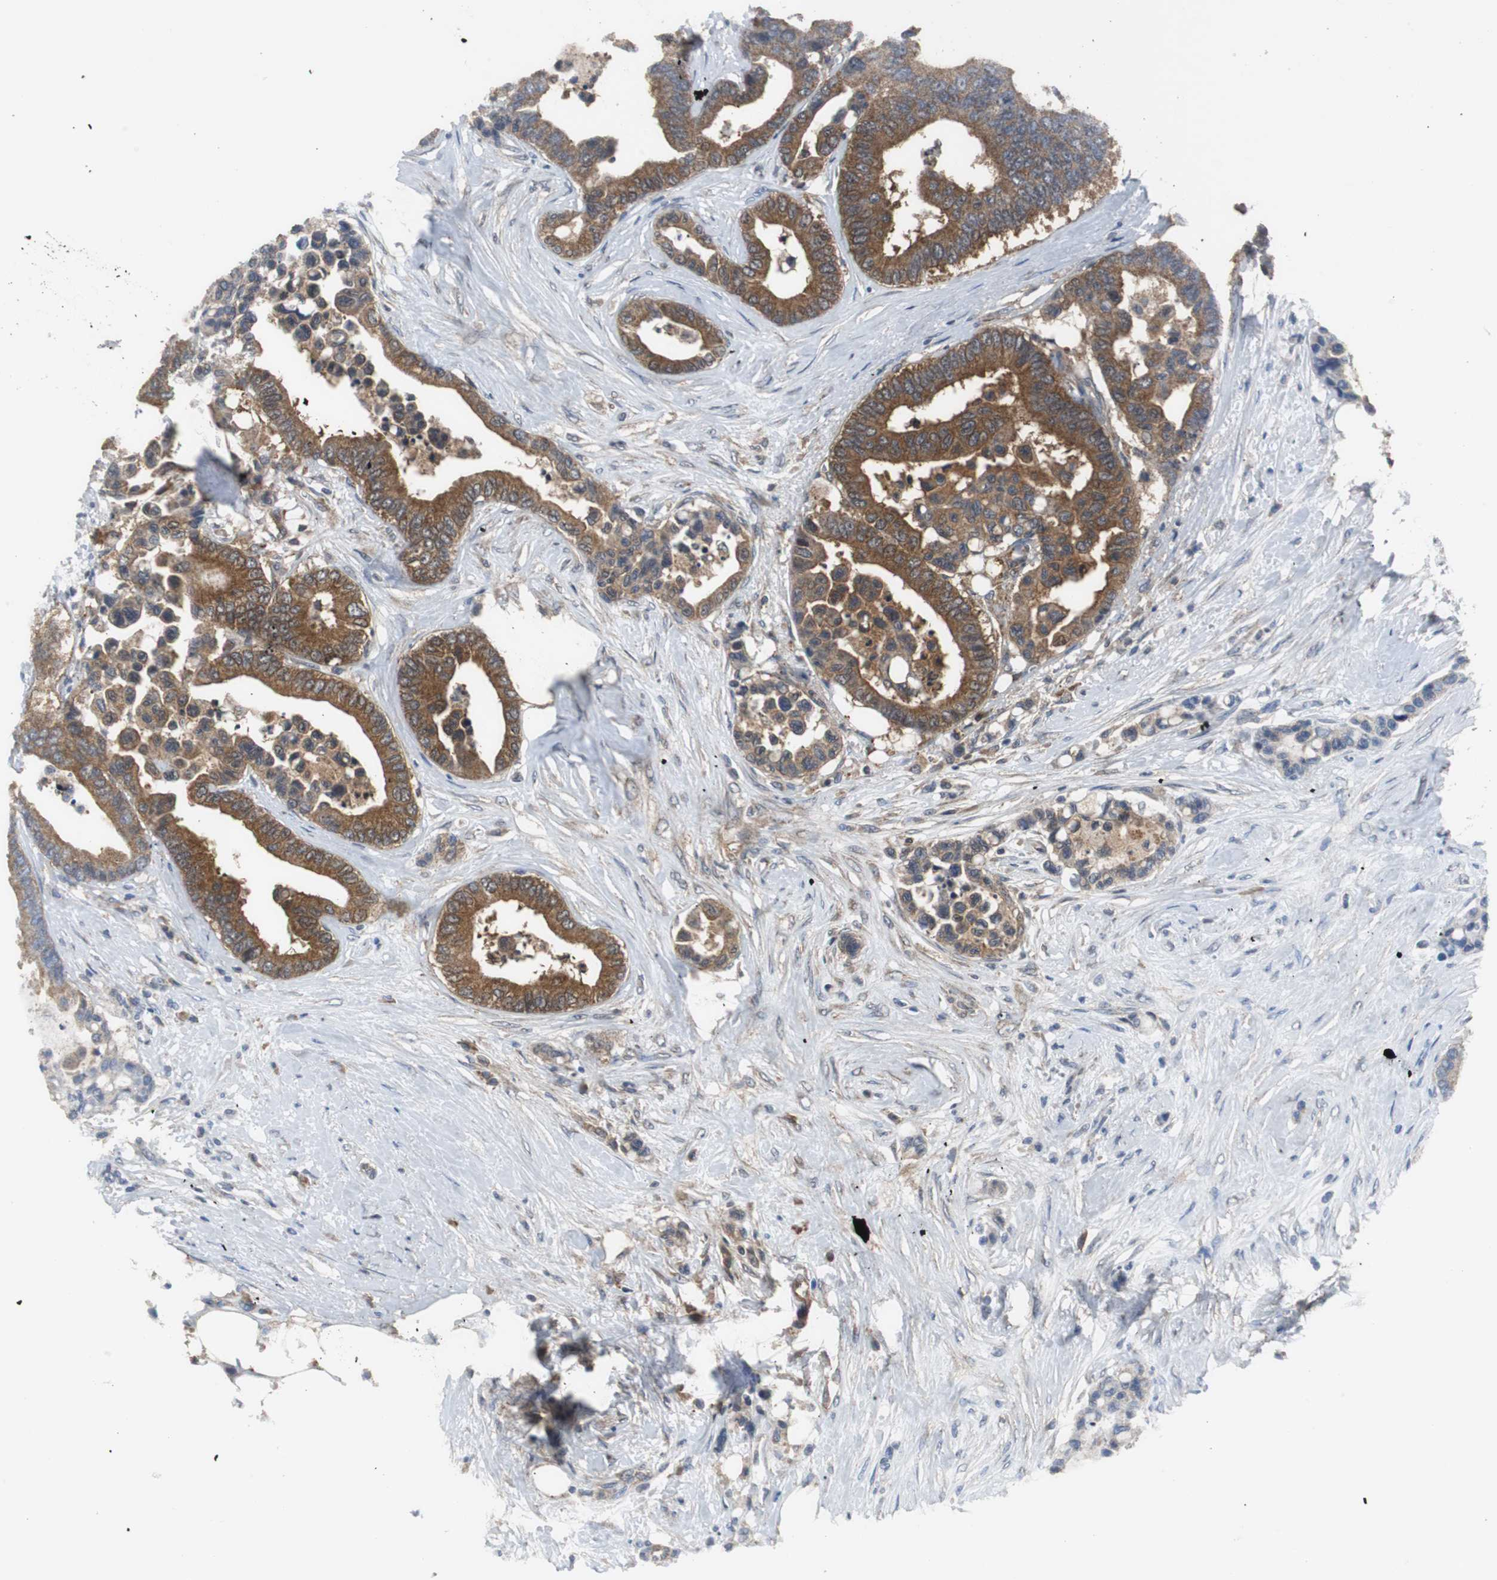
{"staining": {"intensity": "strong", "quantity": ">75%", "location": "cytoplasmic/membranous"}, "tissue": "colorectal cancer", "cell_type": "Tumor cells", "image_type": "cancer", "snomed": [{"axis": "morphology", "description": "Adenocarcinoma, NOS"}, {"axis": "topography", "description": "Colon"}], "caption": "This is an image of immunohistochemistry staining of colorectal adenocarcinoma, which shows strong staining in the cytoplasmic/membranous of tumor cells.", "gene": "VBP1", "patient": {"sex": "male", "age": 82}}